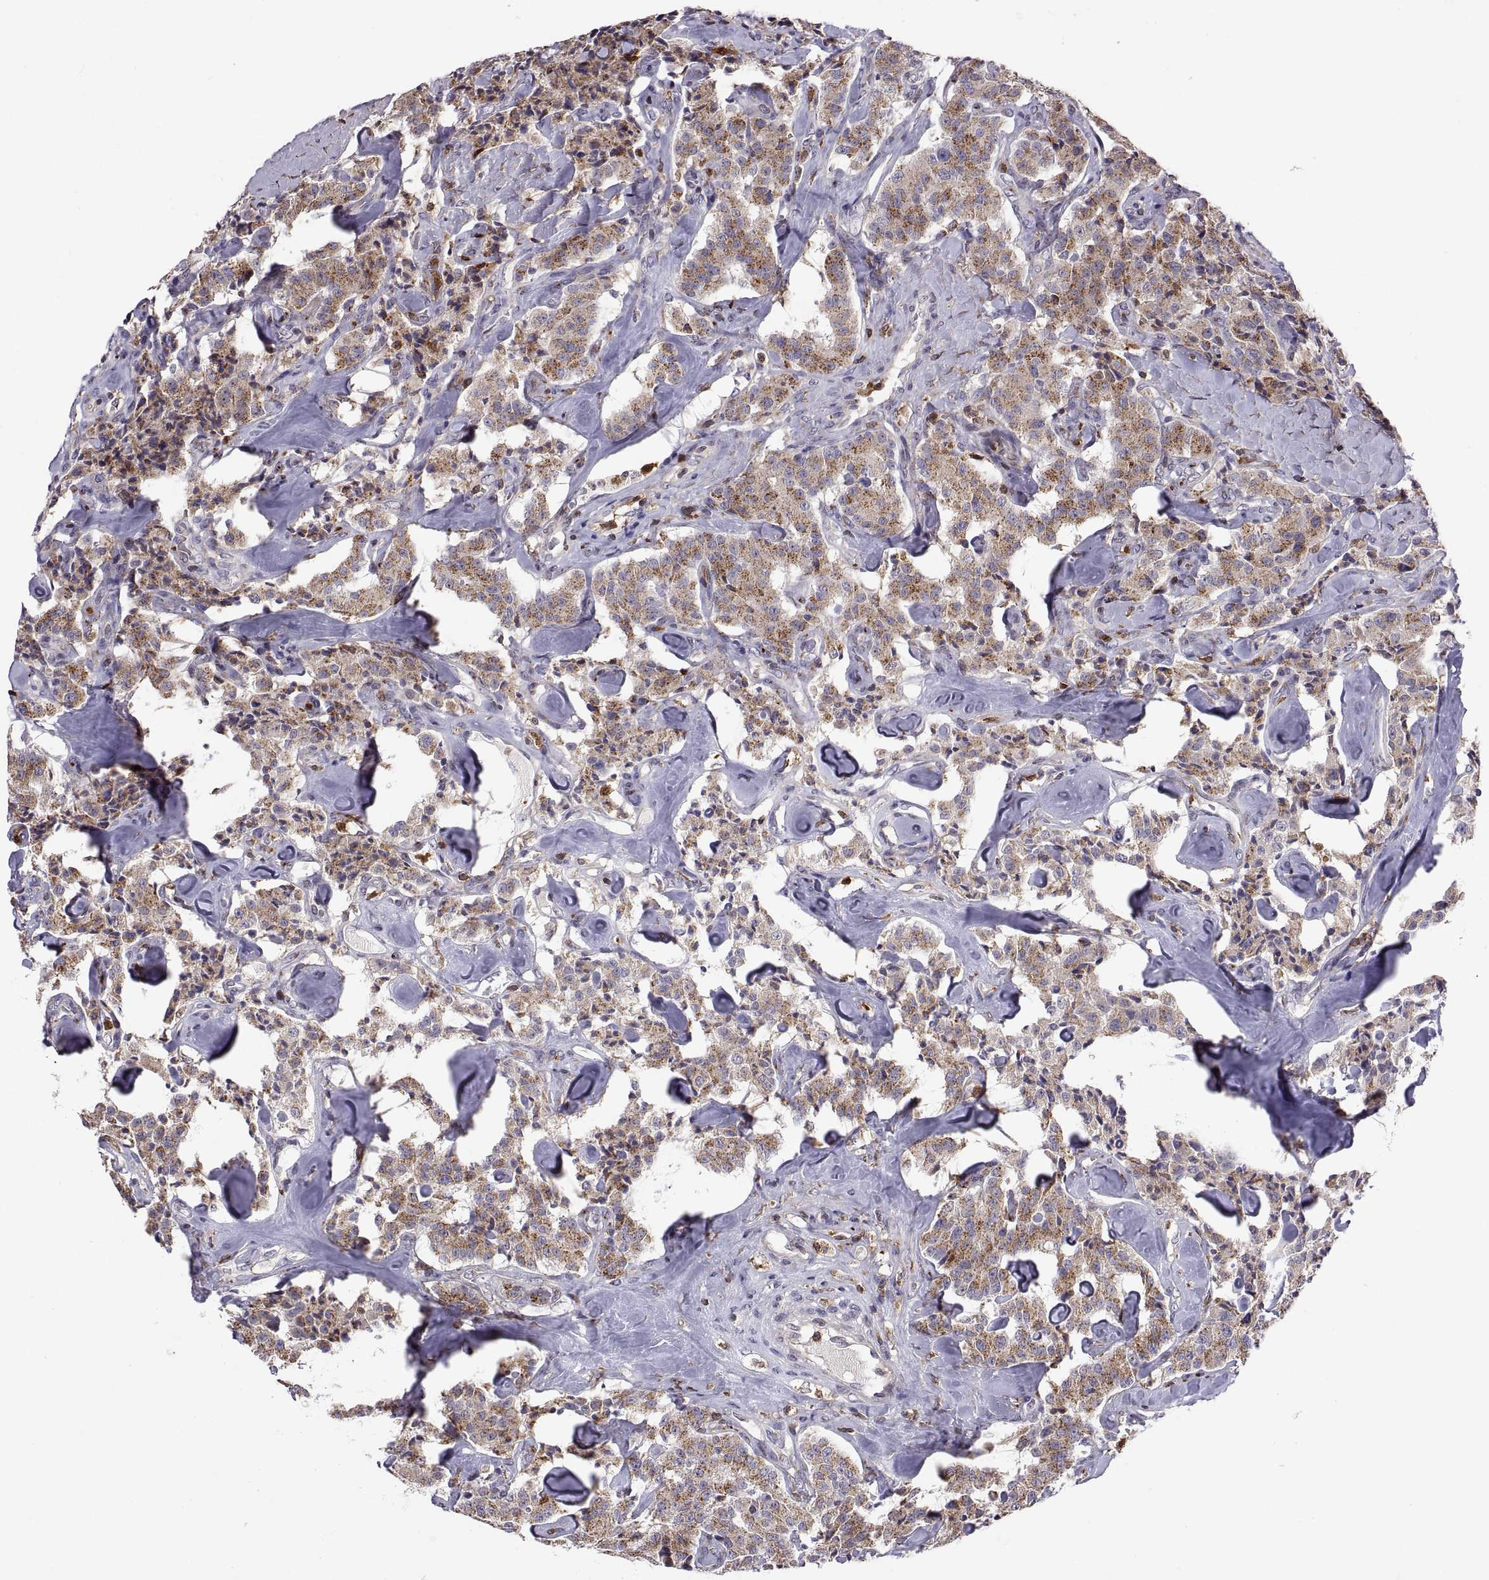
{"staining": {"intensity": "moderate", "quantity": ">75%", "location": "cytoplasmic/membranous"}, "tissue": "carcinoid", "cell_type": "Tumor cells", "image_type": "cancer", "snomed": [{"axis": "morphology", "description": "Carcinoid, malignant, NOS"}, {"axis": "topography", "description": "Pancreas"}], "caption": "This histopathology image displays immunohistochemistry staining of human carcinoid, with medium moderate cytoplasmic/membranous expression in approximately >75% of tumor cells.", "gene": "ACAP1", "patient": {"sex": "male", "age": 41}}